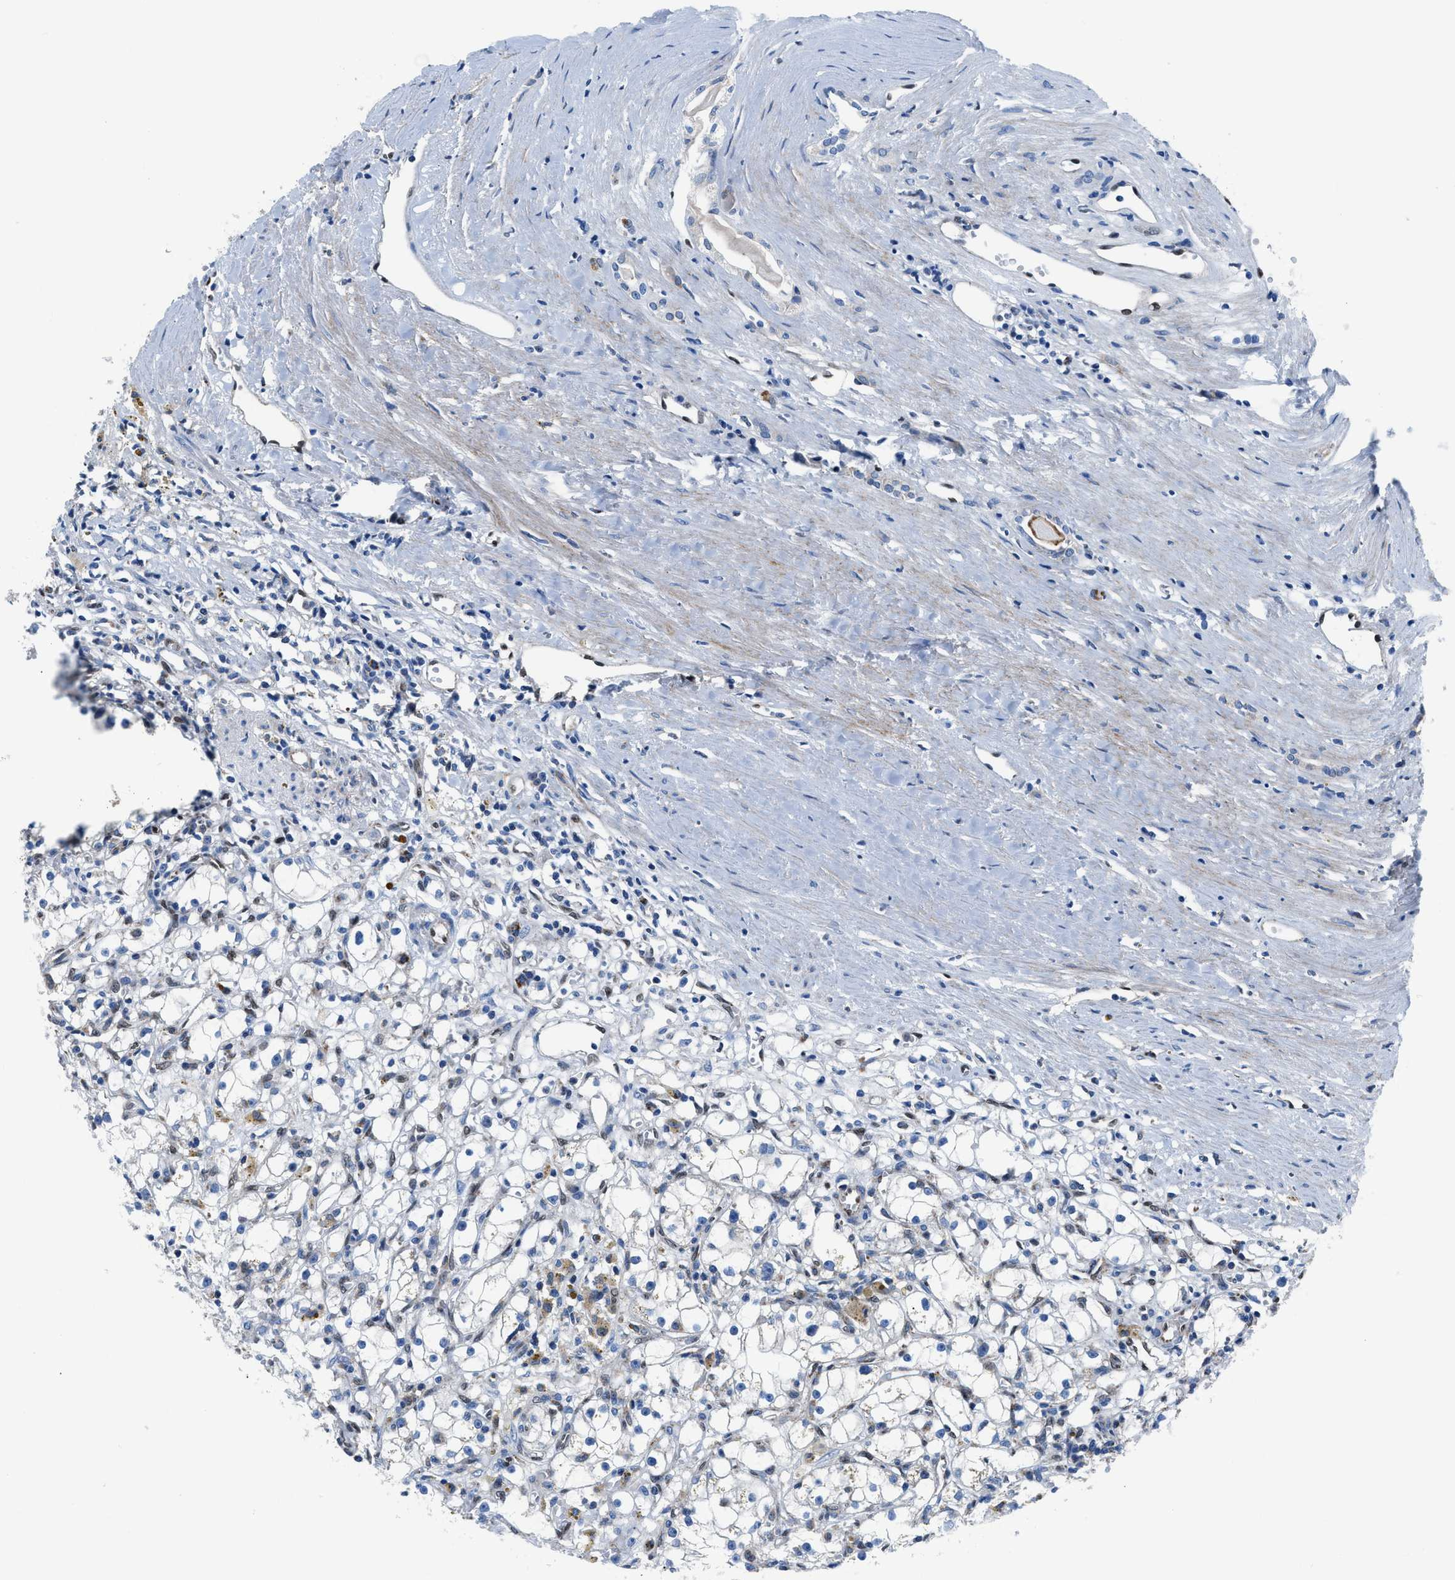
{"staining": {"intensity": "negative", "quantity": "none", "location": "none"}, "tissue": "renal cancer", "cell_type": "Tumor cells", "image_type": "cancer", "snomed": [{"axis": "morphology", "description": "Adenocarcinoma, NOS"}, {"axis": "topography", "description": "Kidney"}], "caption": "The histopathology image demonstrates no staining of tumor cells in renal adenocarcinoma. (DAB (3,3'-diaminobenzidine) immunohistochemistry visualized using brightfield microscopy, high magnification).", "gene": "LMO2", "patient": {"sex": "male", "age": 56}}